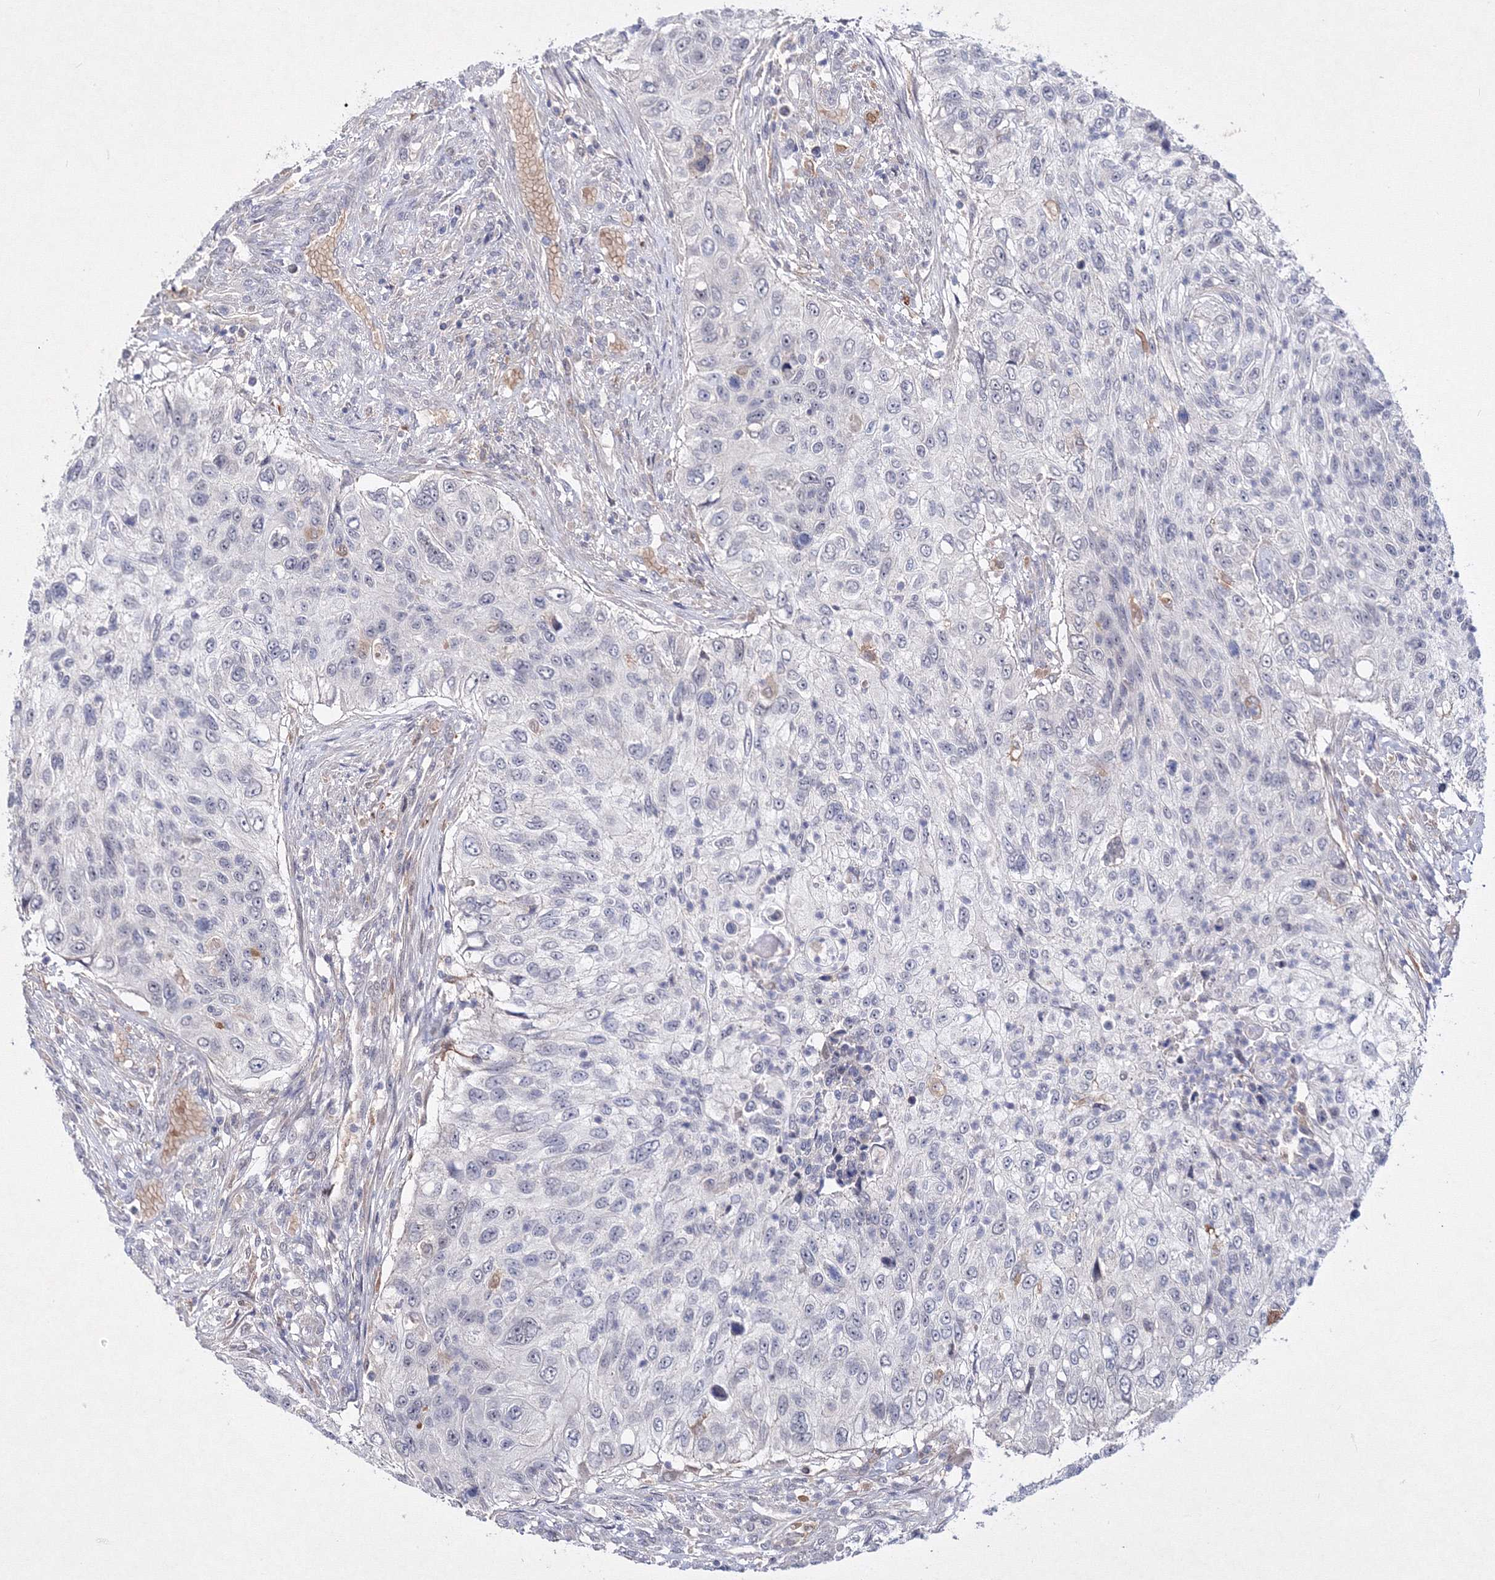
{"staining": {"intensity": "negative", "quantity": "none", "location": "none"}, "tissue": "urothelial cancer", "cell_type": "Tumor cells", "image_type": "cancer", "snomed": [{"axis": "morphology", "description": "Urothelial carcinoma, High grade"}, {"axis": "topography", "description": "Urinary bladder"}], "caption": "A micrograph of high-grade urothelial carcinoma stained for a protein exhibits no brown staining in tumor cells. The staining is performed using DAB brown chromogen with nuclei counter-stained in using hematoxylin.", "gene": "C11orf52", "patient": {"sex": "female", "age": 60}}